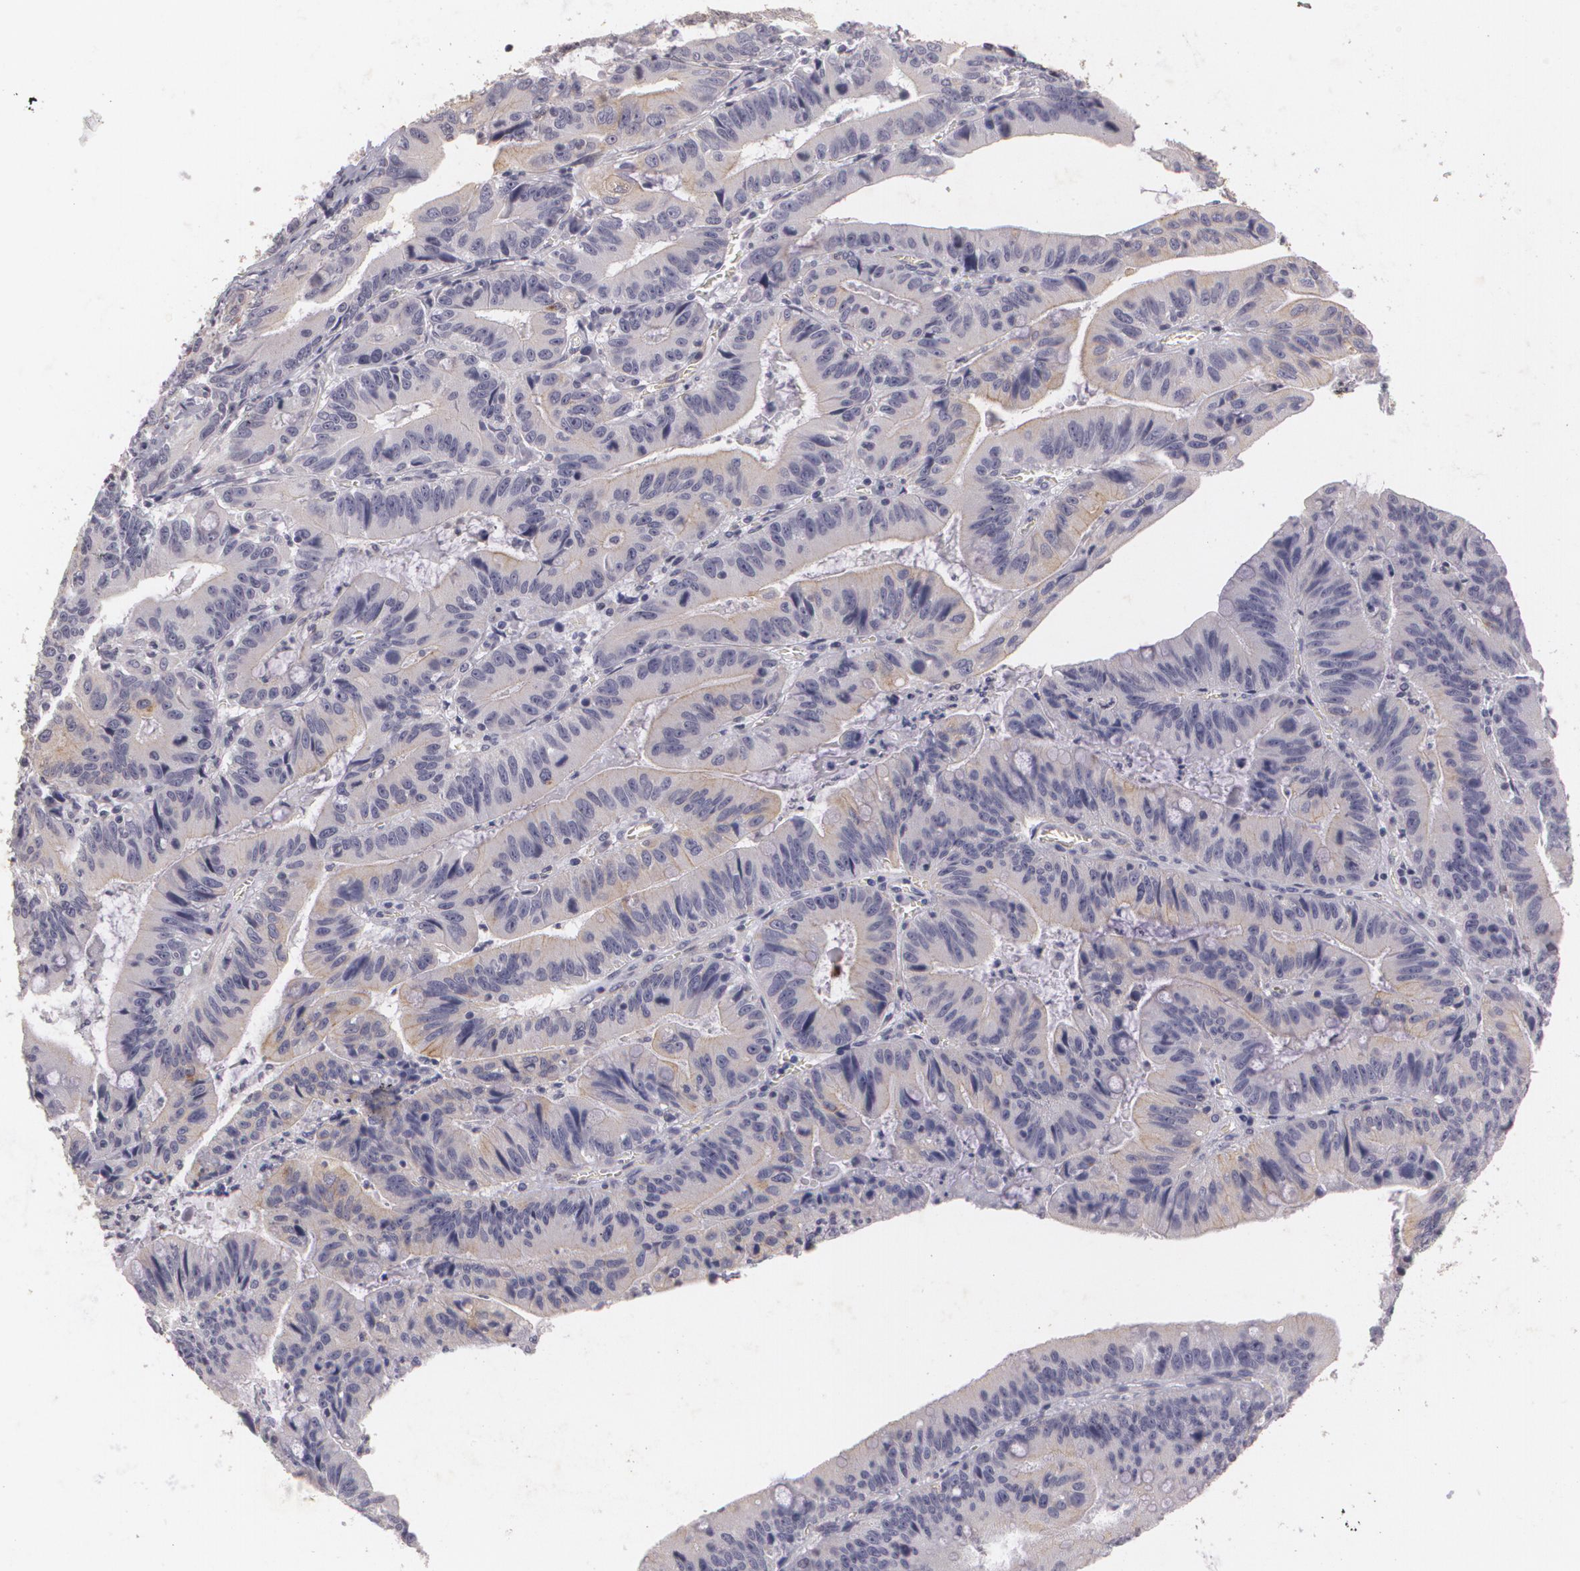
{"staining": {"intensity": "weak", "quantity": ">75%", "location": "cytoplasmic/membranous"}, "tissue": "stomach cancer", "cell_type": "Tumor cells", "image_type": "cancer", "snomed": [{"axis": "morphology", "description": "Adenocarcinoma, NOS"}, {"axis": "topography", "description": "Stomach, upper"}], "caption": "Stomach cancer was stained to show a protein in brown. There is low levels of weak cytoplasmic/membranous staining in approximately >75% of tumor cells.", "gene": "KCNA4", "patient": {"sex": "male", "age": 63}}